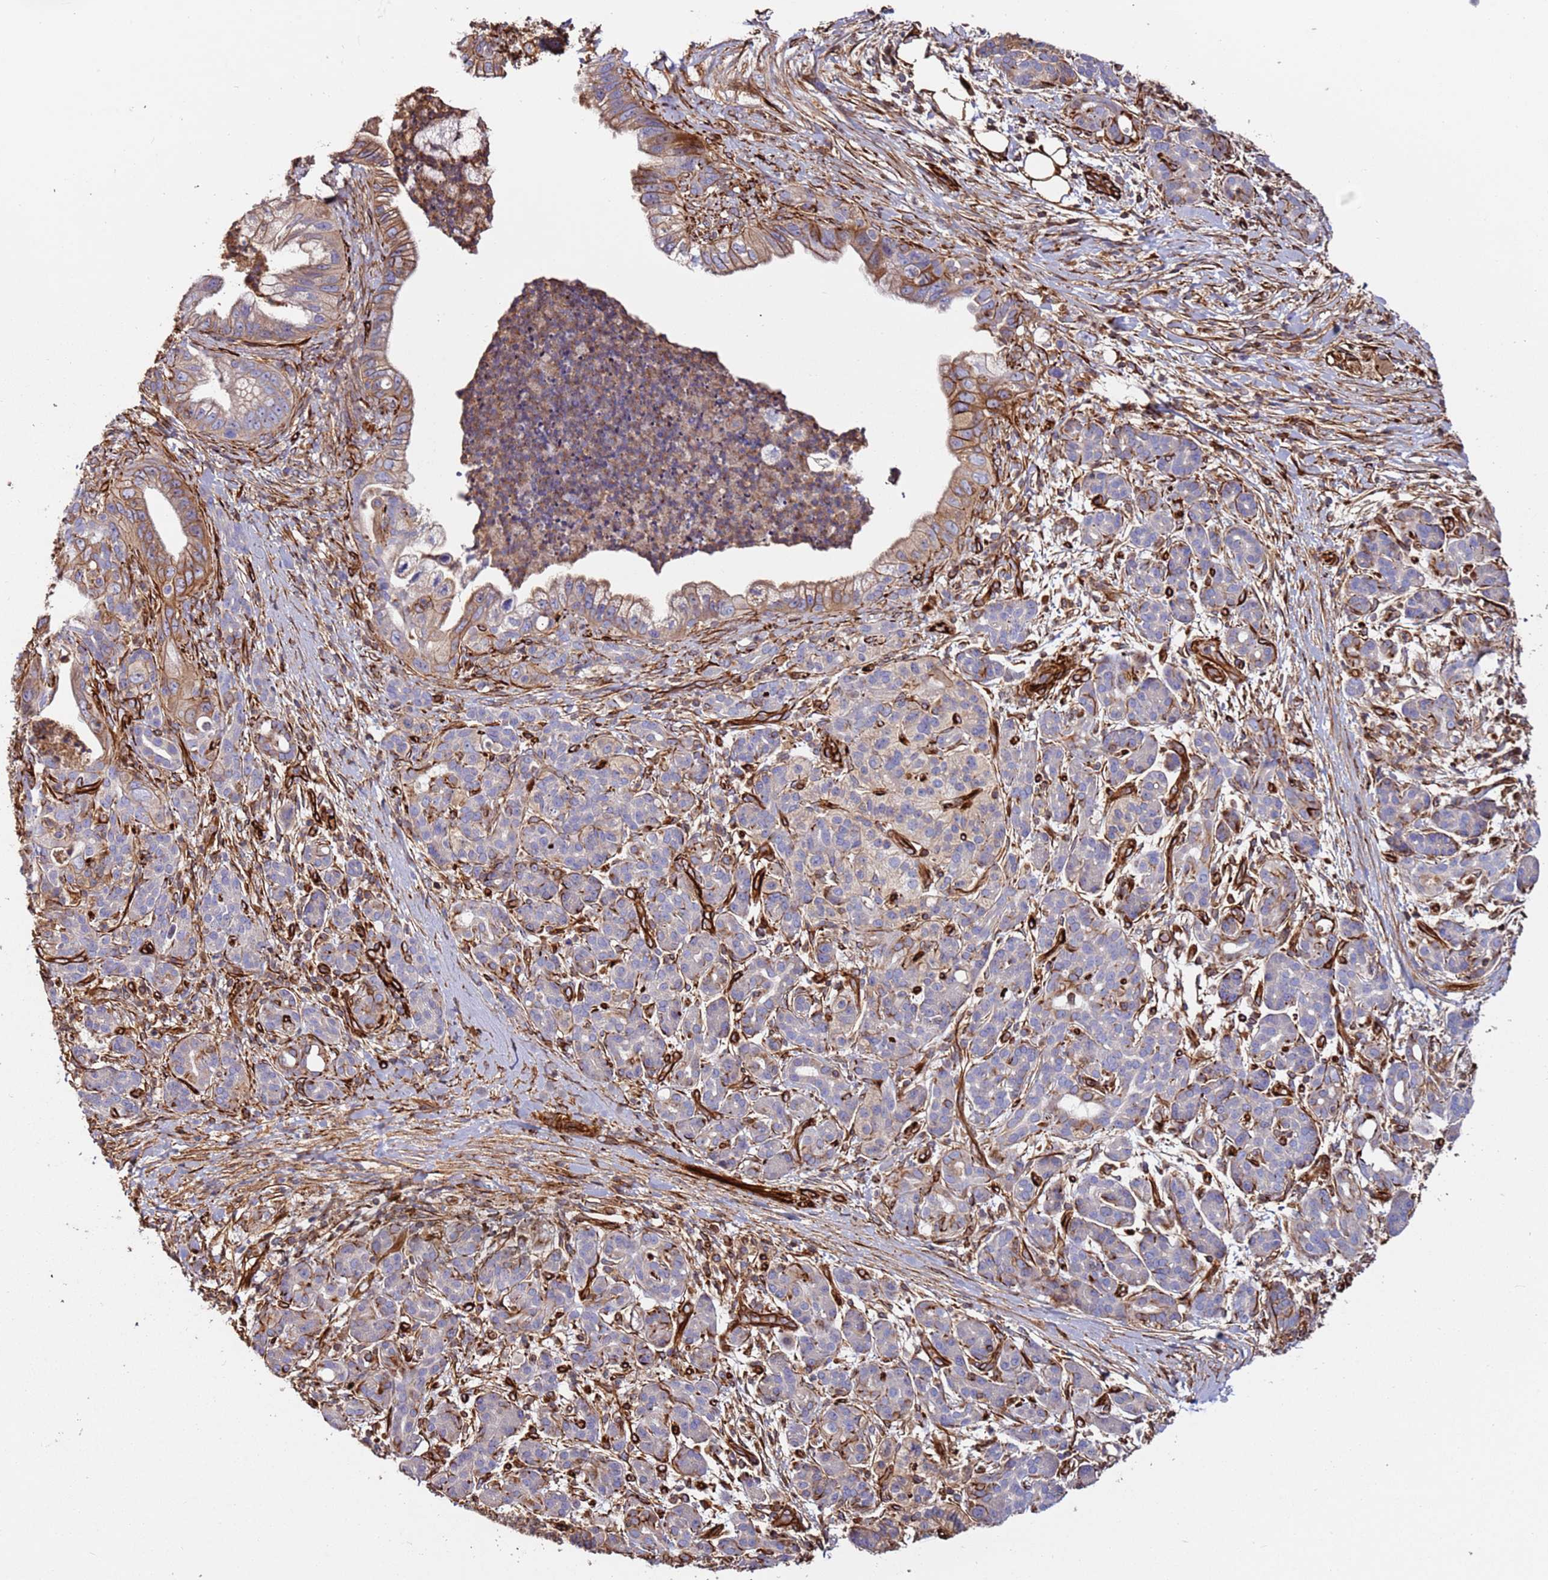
{"staining": {"intensity": "moderate", "quantity": "<25%", "location": "cytoplasmic/membranous"}, "tissue": "pancreatic cancer", "cell_type": "Tumor cells", "image_type": "cancer", "snomed": [{"axis": "morphology", "description": "Adenocarcinoma, NOS"}, {"axis": "topography", "description": "Pancreas"}], "caption": "The image demonstrates staining of pancreatic adenocarcinoma, revealing moderate cytoplasmic/membranous protein staining (brown color) within tumor cells.", "gene": "MRGPRE", "patient": {"sex": "male", "age": 58}}